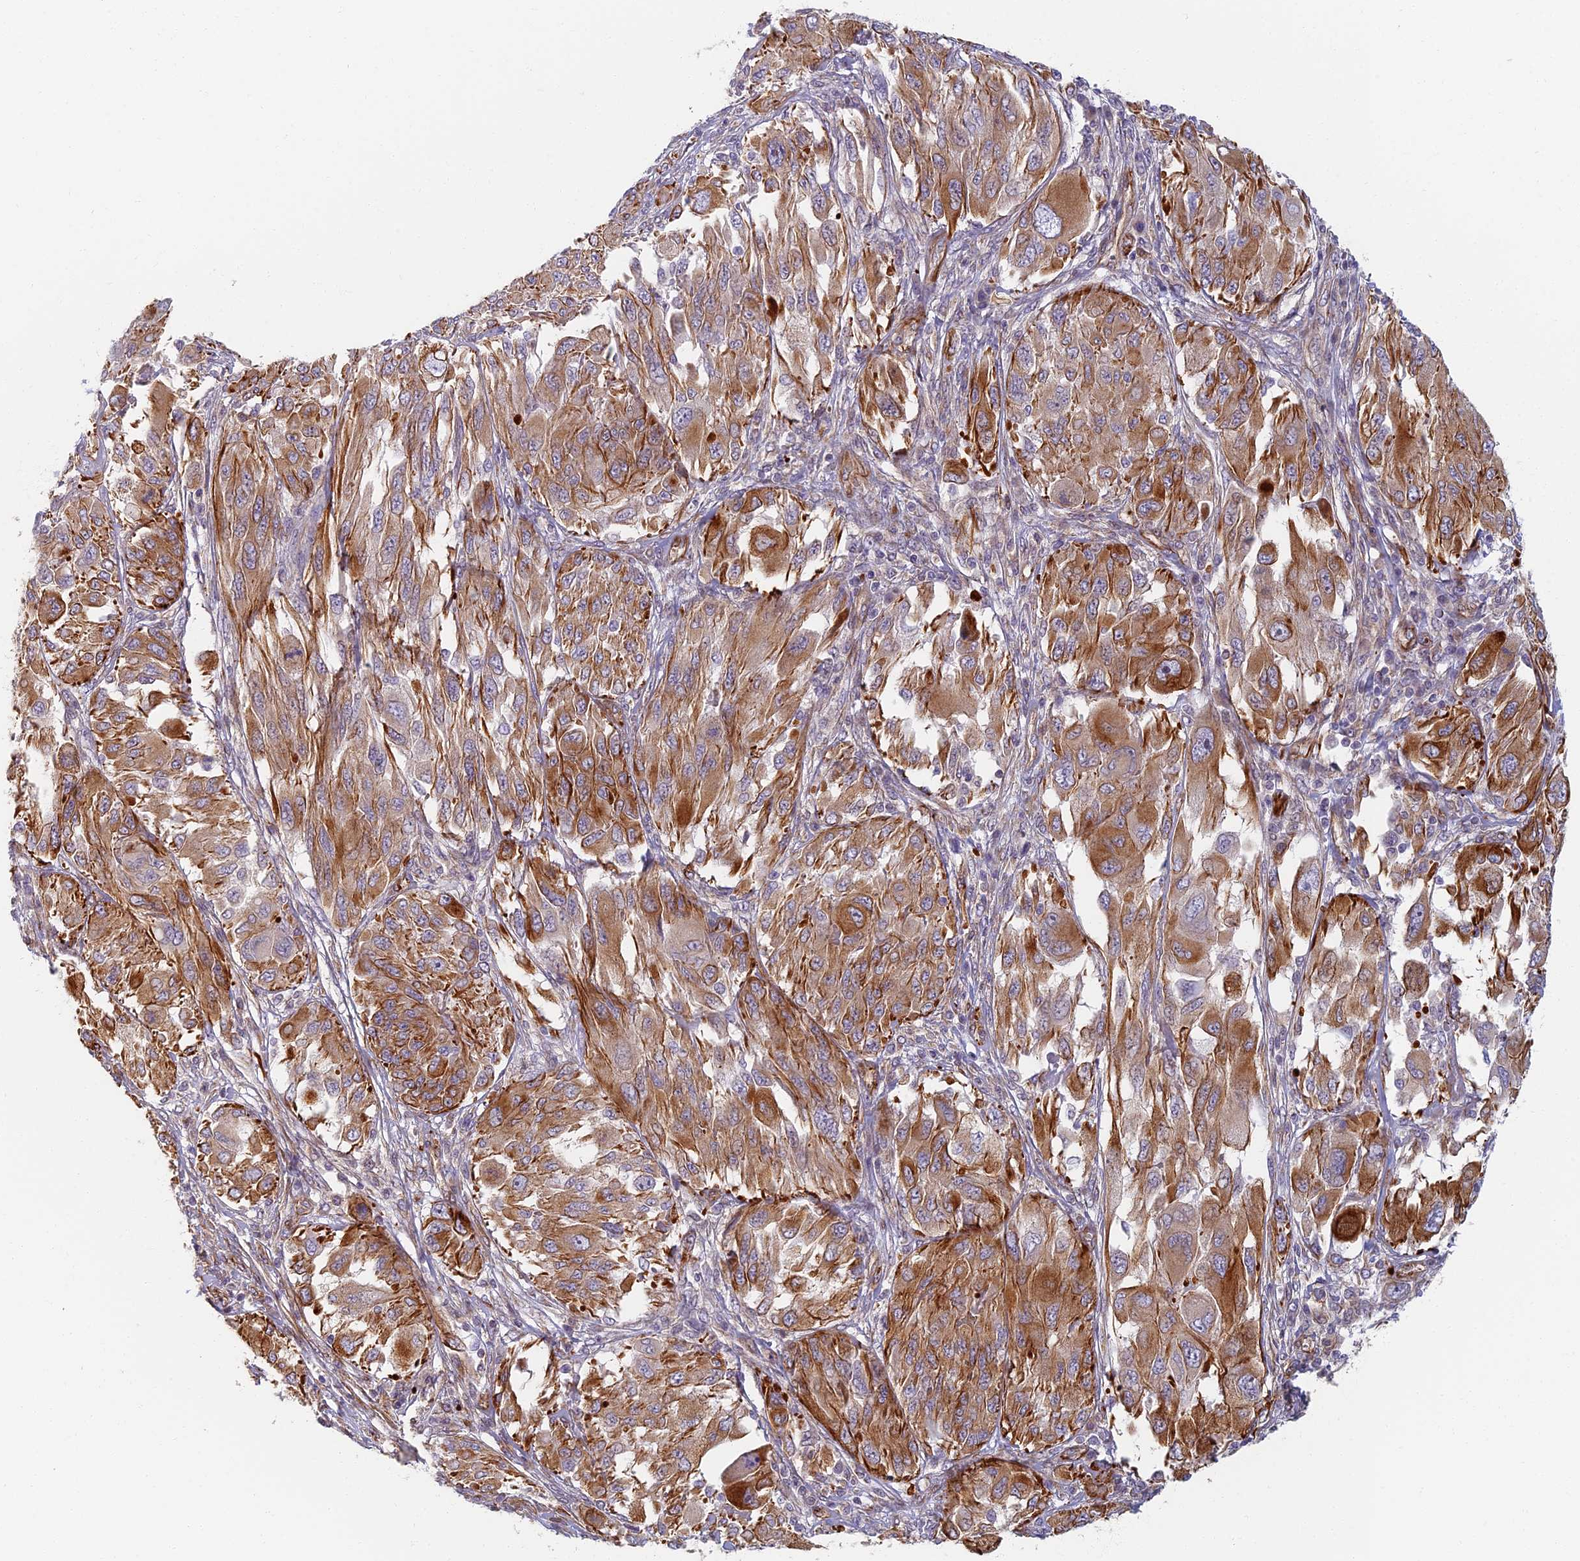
{"staining": {"intensity": "moderate", "quantity": ">75%", "location": "cytoplasmic/membranous"}, "tissue": "melanoma", "cell_type": "Tumor cells", "image_type": "cancer", "snomed": [{"axis": "morphology", "description": "Malignant melanoma, NOS"}, {"axis": "topography", "description": "Skin"}], "caption": "Melanoma stained with DAB (3,3'-diaminobenzidine) immunohistochemistry displays medium levels of moderate cytoplasmic/membranous positivity in about >75% of tumor cells.", "gene": "ABCB10", "patient": {"sex": "female", "age": 91}}